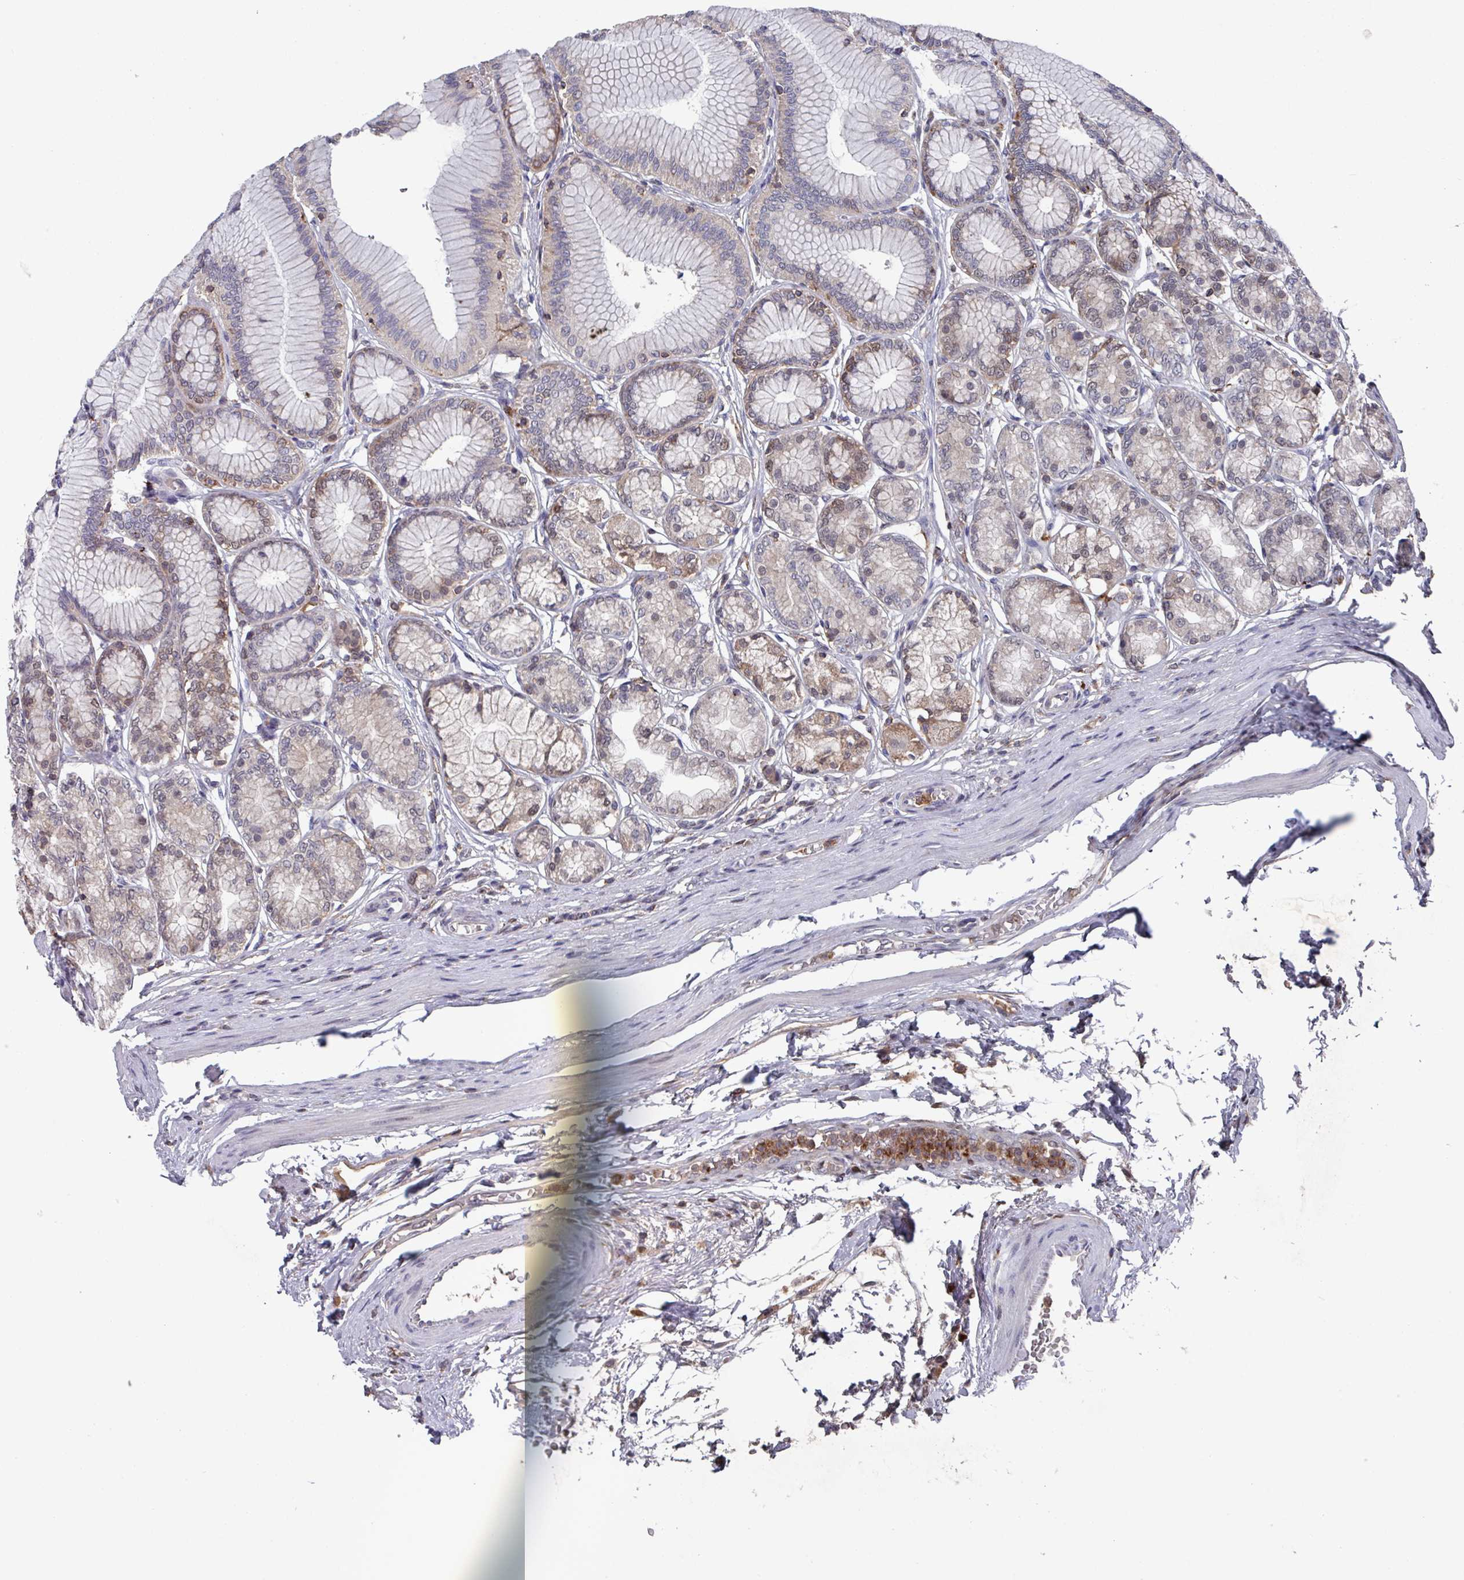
{"staining": {"intensity": "moderate", "quantity": ">75%", "location": "cytoplasmic/membranous,nuclear"}, "tissue": "stomach", "cell_type": "Glandular cells", "image_type": "normal", "snomed": [{"axis": "morphology", "description": "Normal tissue, NOS"}, {"axis": "morphology", "description": "Adenocarcinoma, NOS"}, {"axis": "morphology", "description": "Adenocarcinoma, High grade"}, {"axis": "topography", "description": "Stomach, upper"}, {"axis": "topography", "description": "Stomach"}], "caption": "The histopathology image exhibits immunohistochemical staining of unremarkable stomach. There is moderate cytoplasmic/membranous,nuclear expression is present in about >75% of glandular cells. Using DAB (brown) and hematoxylin (blue) stains, captured at high magnification using brightfield microscopy.", "gene": "PRRX1", "patient": {"sex": "female", "age": 65}}